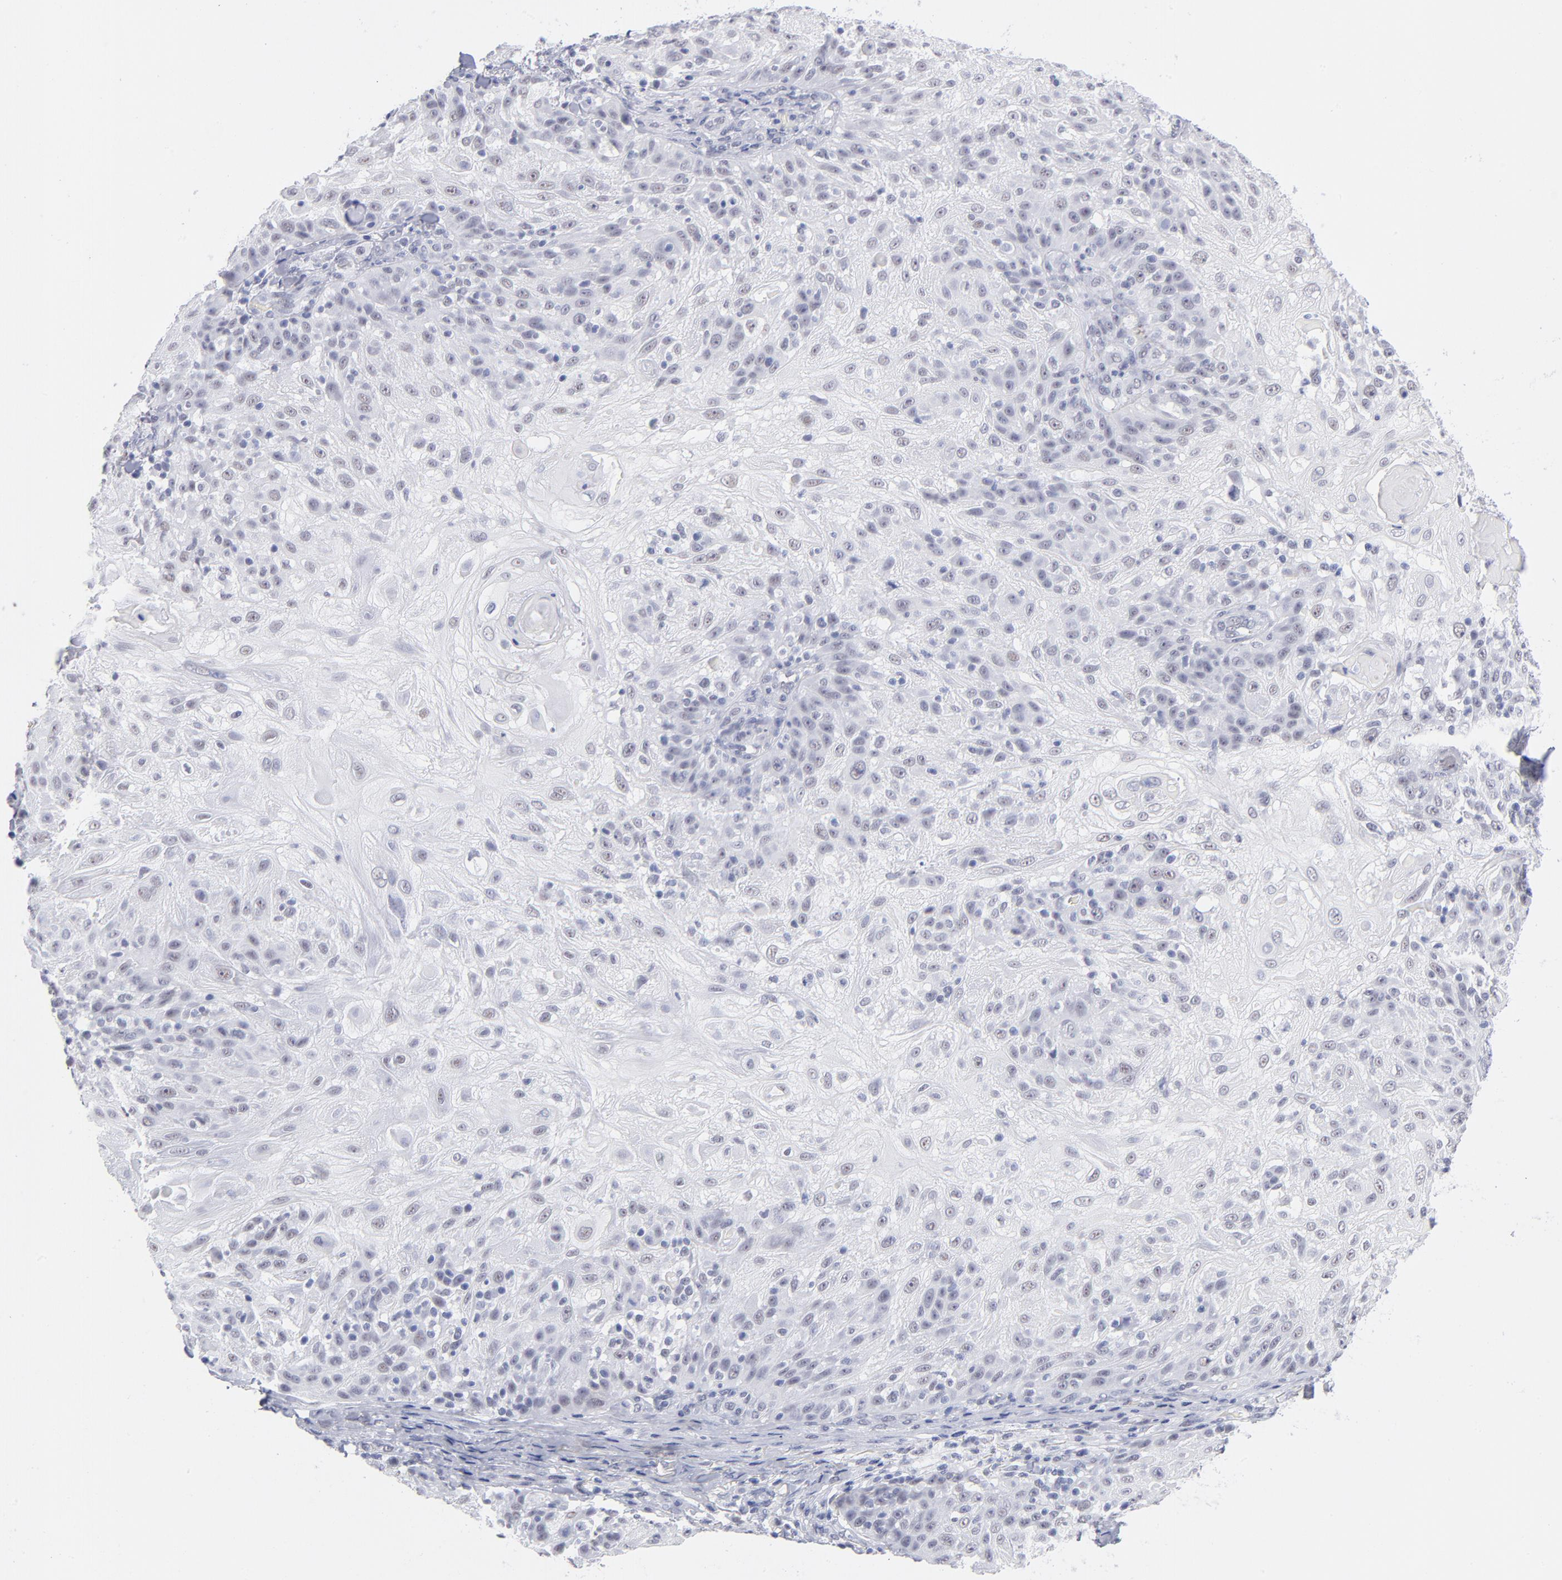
{"staining": {"intensity": "weak", "quantity": "<25%", "location": "nuclear"}, "tissue": "skin cancer", "cell_type": "Tumor cells", "image_type": "cancer", "snomed": [{"axis": "morphology", "description": "Normal tissue, NOS"}, {"axis": "morphology", "description": "Squamous cell carcinoma, NOS"}, {"axis": "topography", "description": "Skin"}], "caption": "Skin cancer (squamous cell carcinoma) was stained to show a protein in brown. There is no significant staining in tumor cells.", "gene": "SNRPB", "patient": {"sex": "female", "age": 83}}